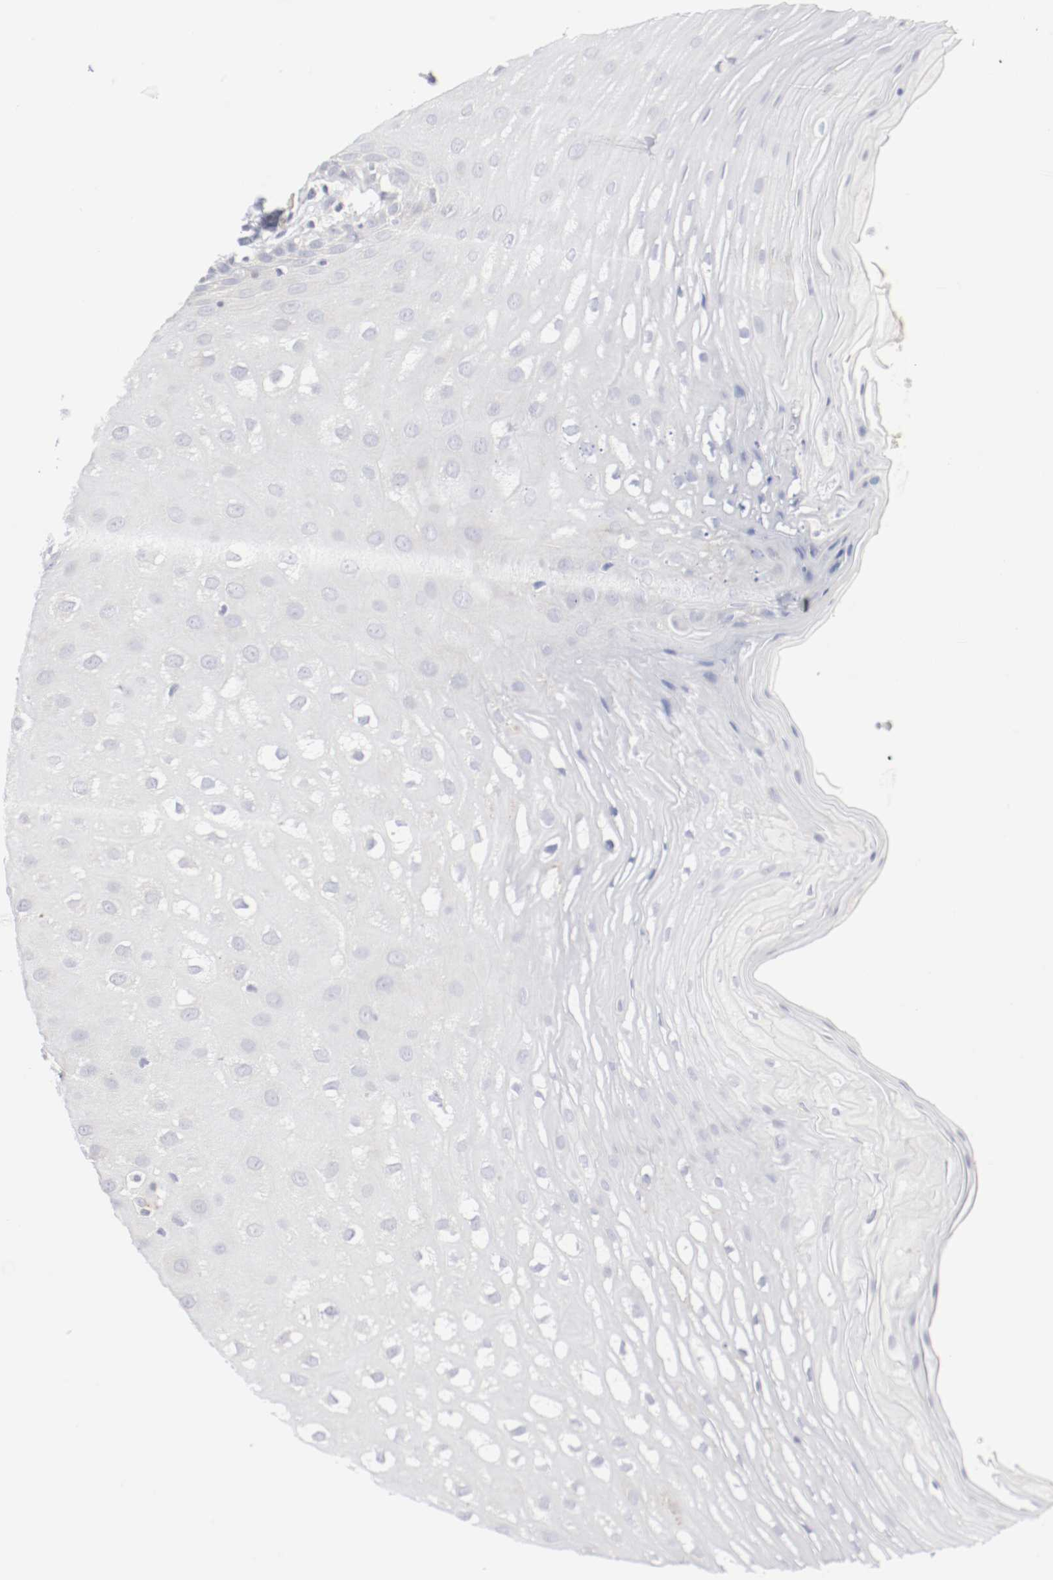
{"staining": {"intensity": "negative", "quantity": "none", "location": "none"}, "tissue": "oral mucosa", "cell_type": "Squamous epithelial cells", "image_type": "normal", "snomed": [{"axis": "morphology", "description": "Normal tissue, NOS"}, {"axis": "morphology", "description": "Squamous cell carcinoma, NOS"}, {"axis": "topography", "description": "Skeletal muscle"}, {"axis": "topography", "description": "Oral tissue"}, {"axis": "topography", "description": "Head-Neck"}], "caption": "Micrograph shows no significant protein expression in squamous epithelial cells of normal oral mucosa.", "gene": "ITGAX", "patient": {"sex": "male", "age": 71}}